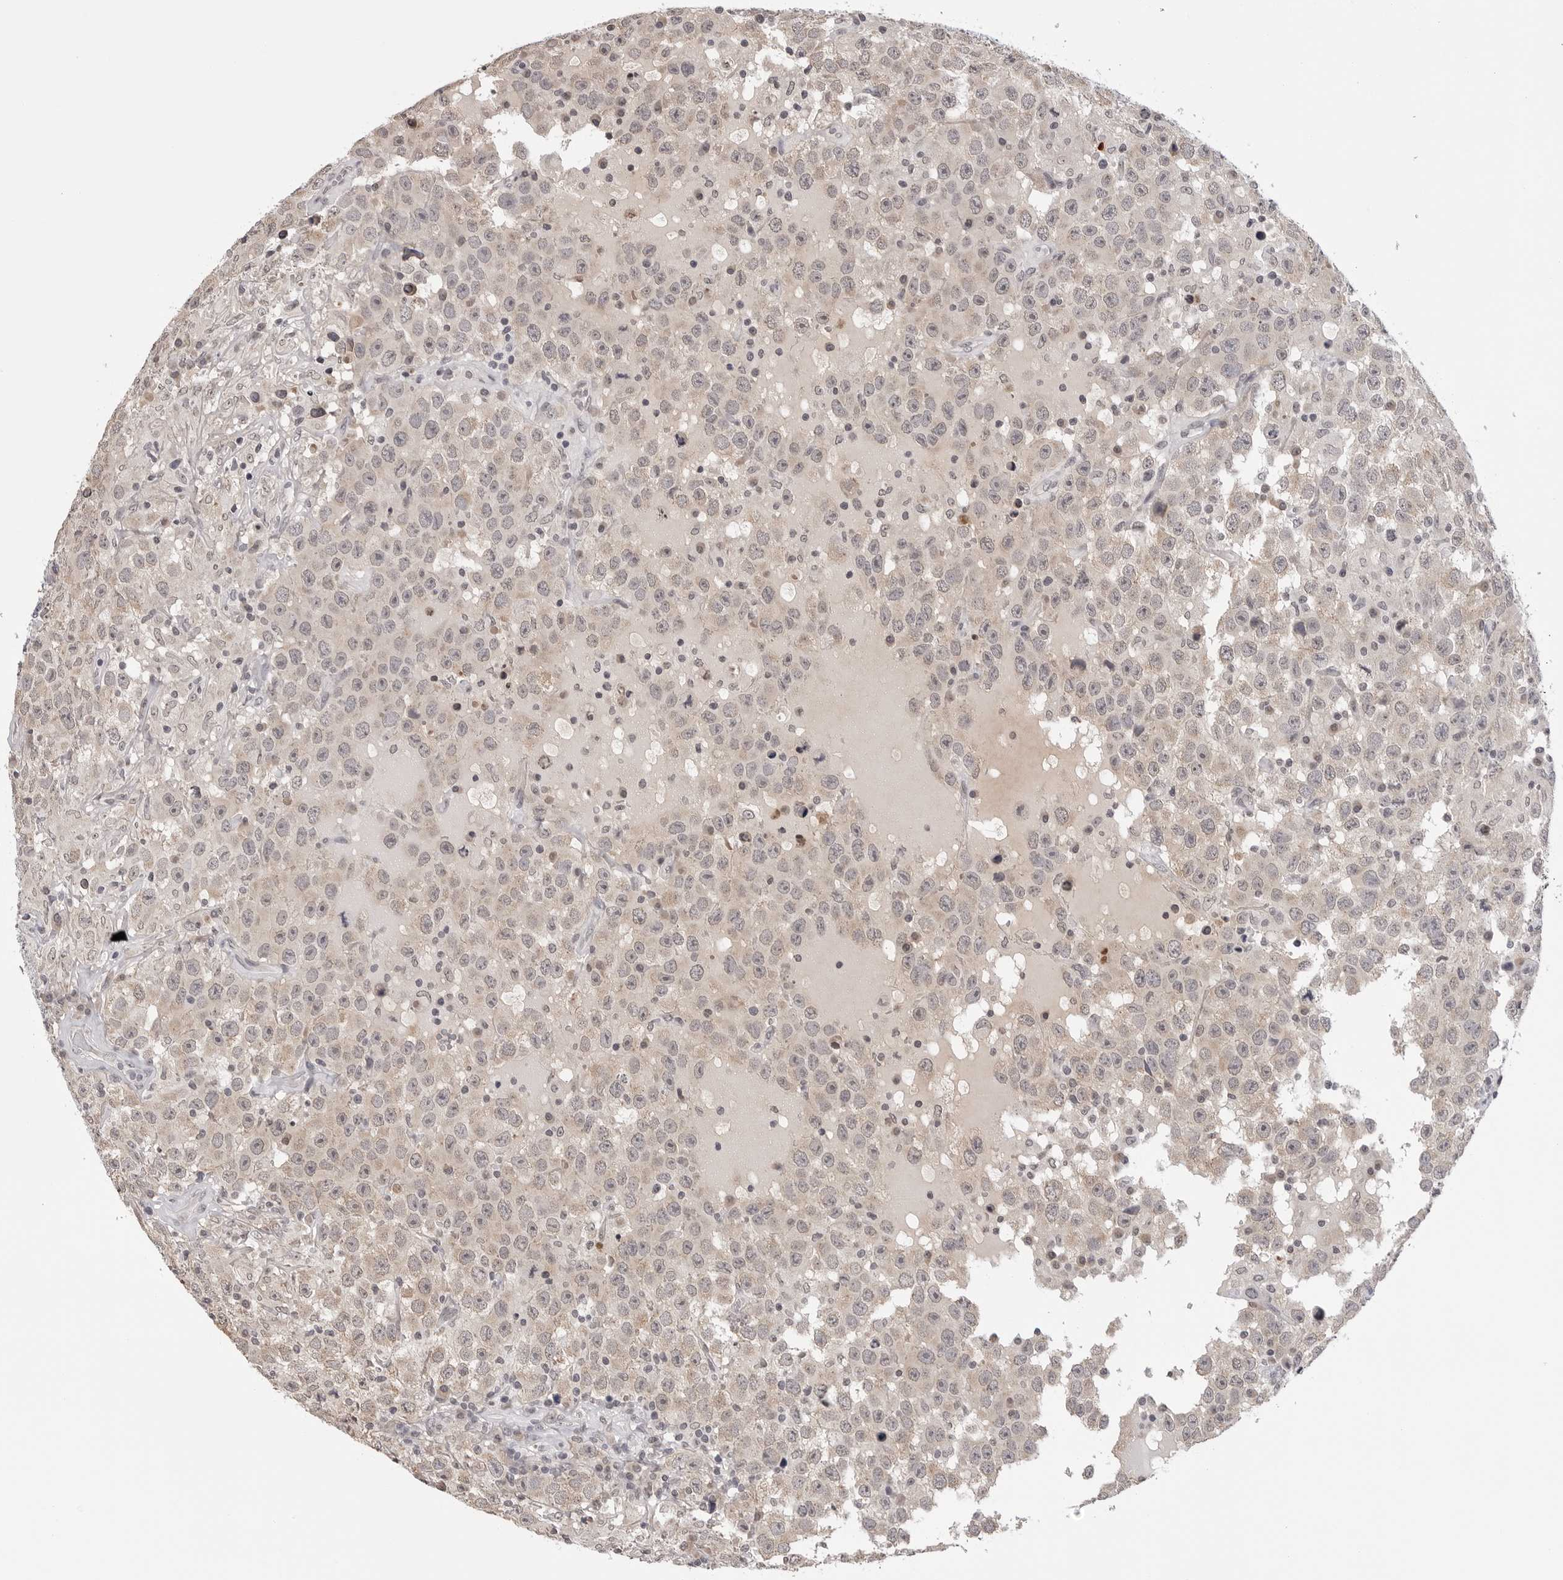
{"staining": {"intensity": "weak", "quantity": "<25%", "location": "cytoplasmic/membranous"}, "tissue": "testis cancer", "cell_type": "Tumor cells", "image_type": "cancer", "snomed": [{"axis": "morphology", "description": "Seminoma, NOS"}, {"axis": "topography", "description": "Testis"}], "caption": "Protein analysis of seminoma (testis) demonstrates no significant staining in tumor cells.", "gene": "CDK20", "patient": {"sex": "male", "age": 41}}